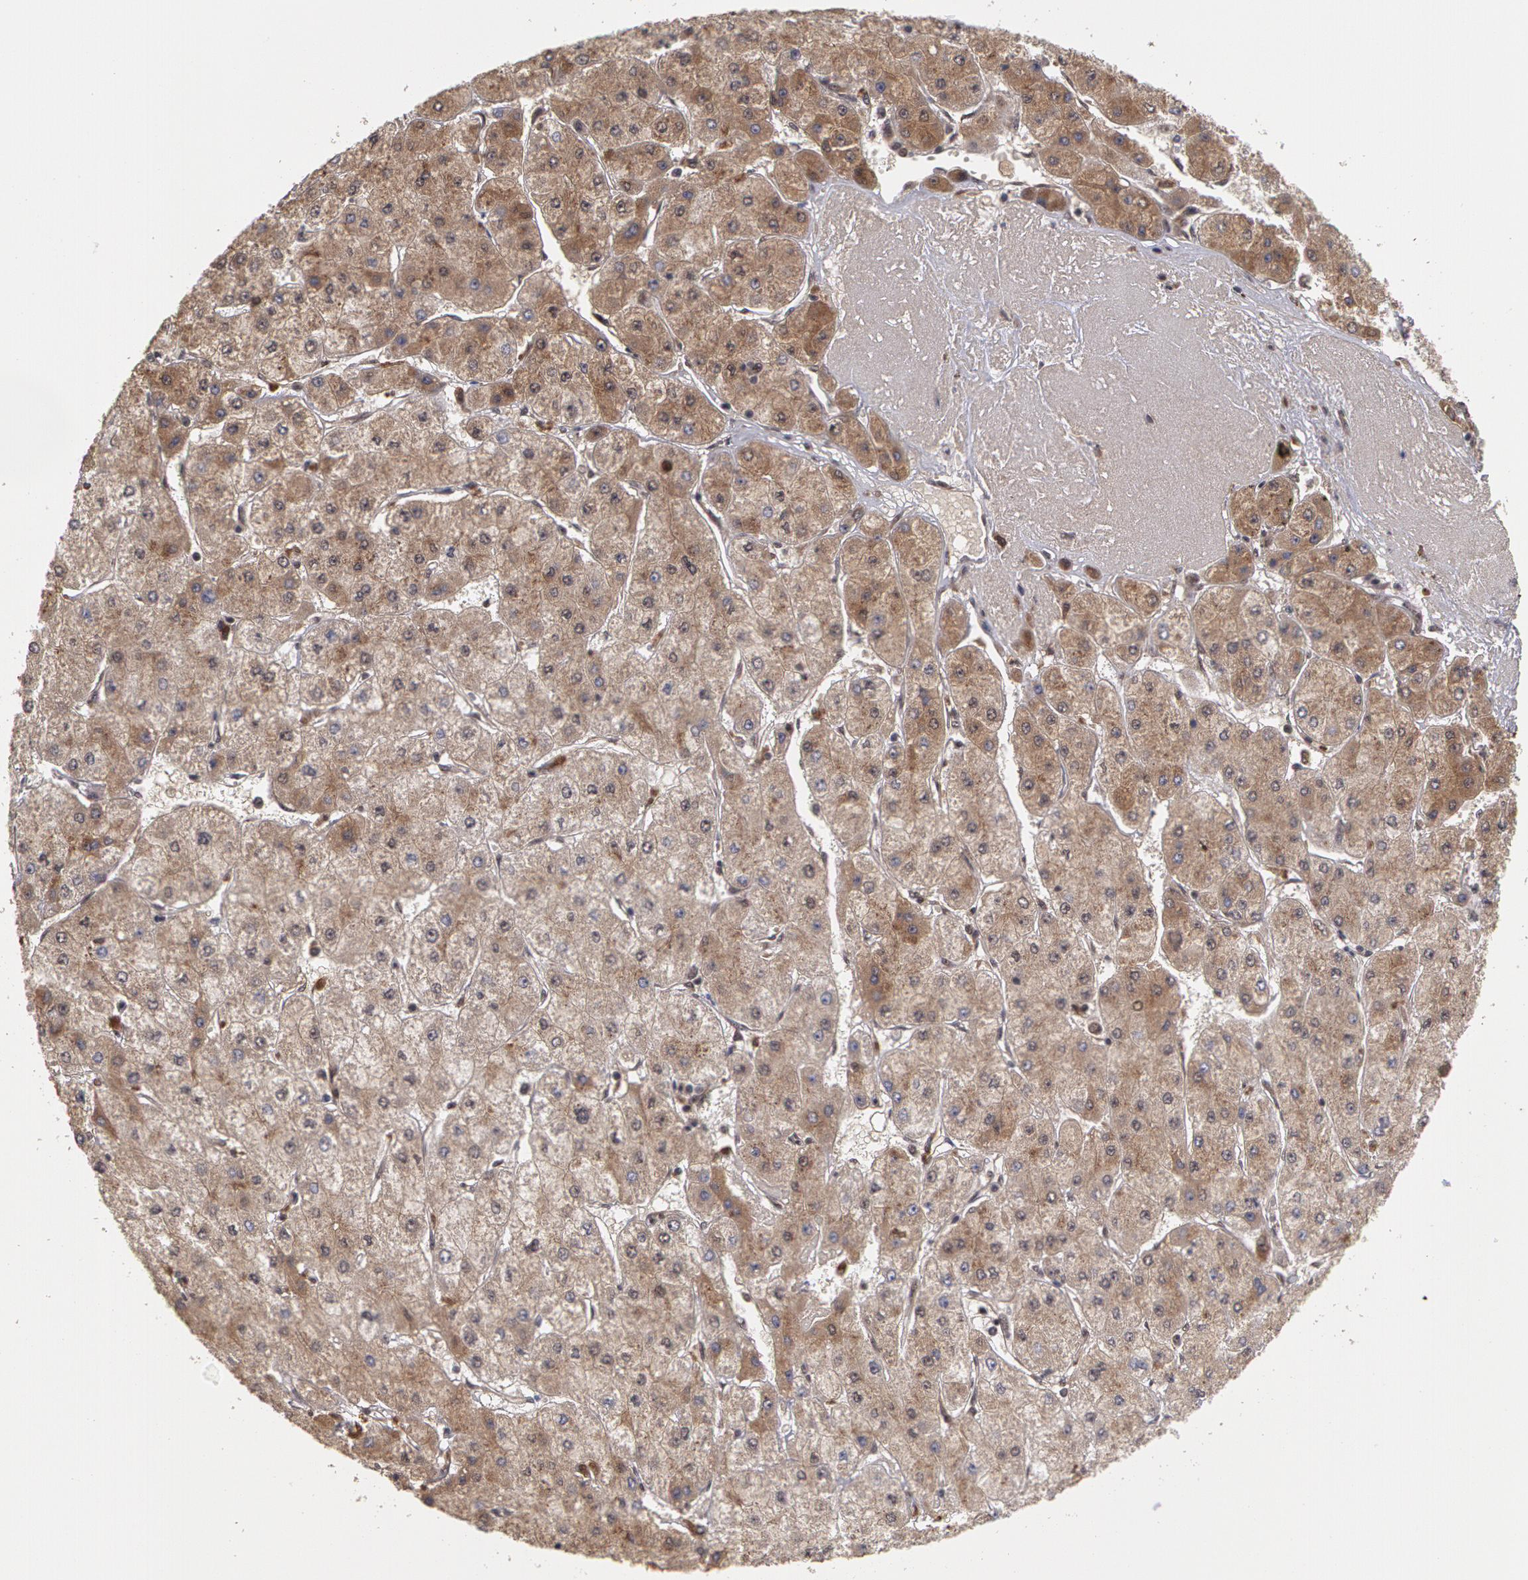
{"staining": {"intensity": "moderate", "quantity": ">75%", "location": "cytoplasmic/membranous"}, "tissue": "liver cancer", "cell_type": "Tumor cells", "image_type": "cancer", "snomed": [{"axis": "morphology", "description": "Carcinoma, Hepatocellular, NOS"}, {"axis": "topography", "description": "Liver"}], "caption": "Immunohistochemistry photomicrograph of neoplastic tissue: human liver cancer stained using IHC demonstrates medium levels of moderate protein expression localized specifically in the cytoplasmic/membranous of tumor cells, appearing as a cytoplasmic/membranous brown color.", "gene": "GLIS1", "patient": {"sex": "female", "age": 52}}